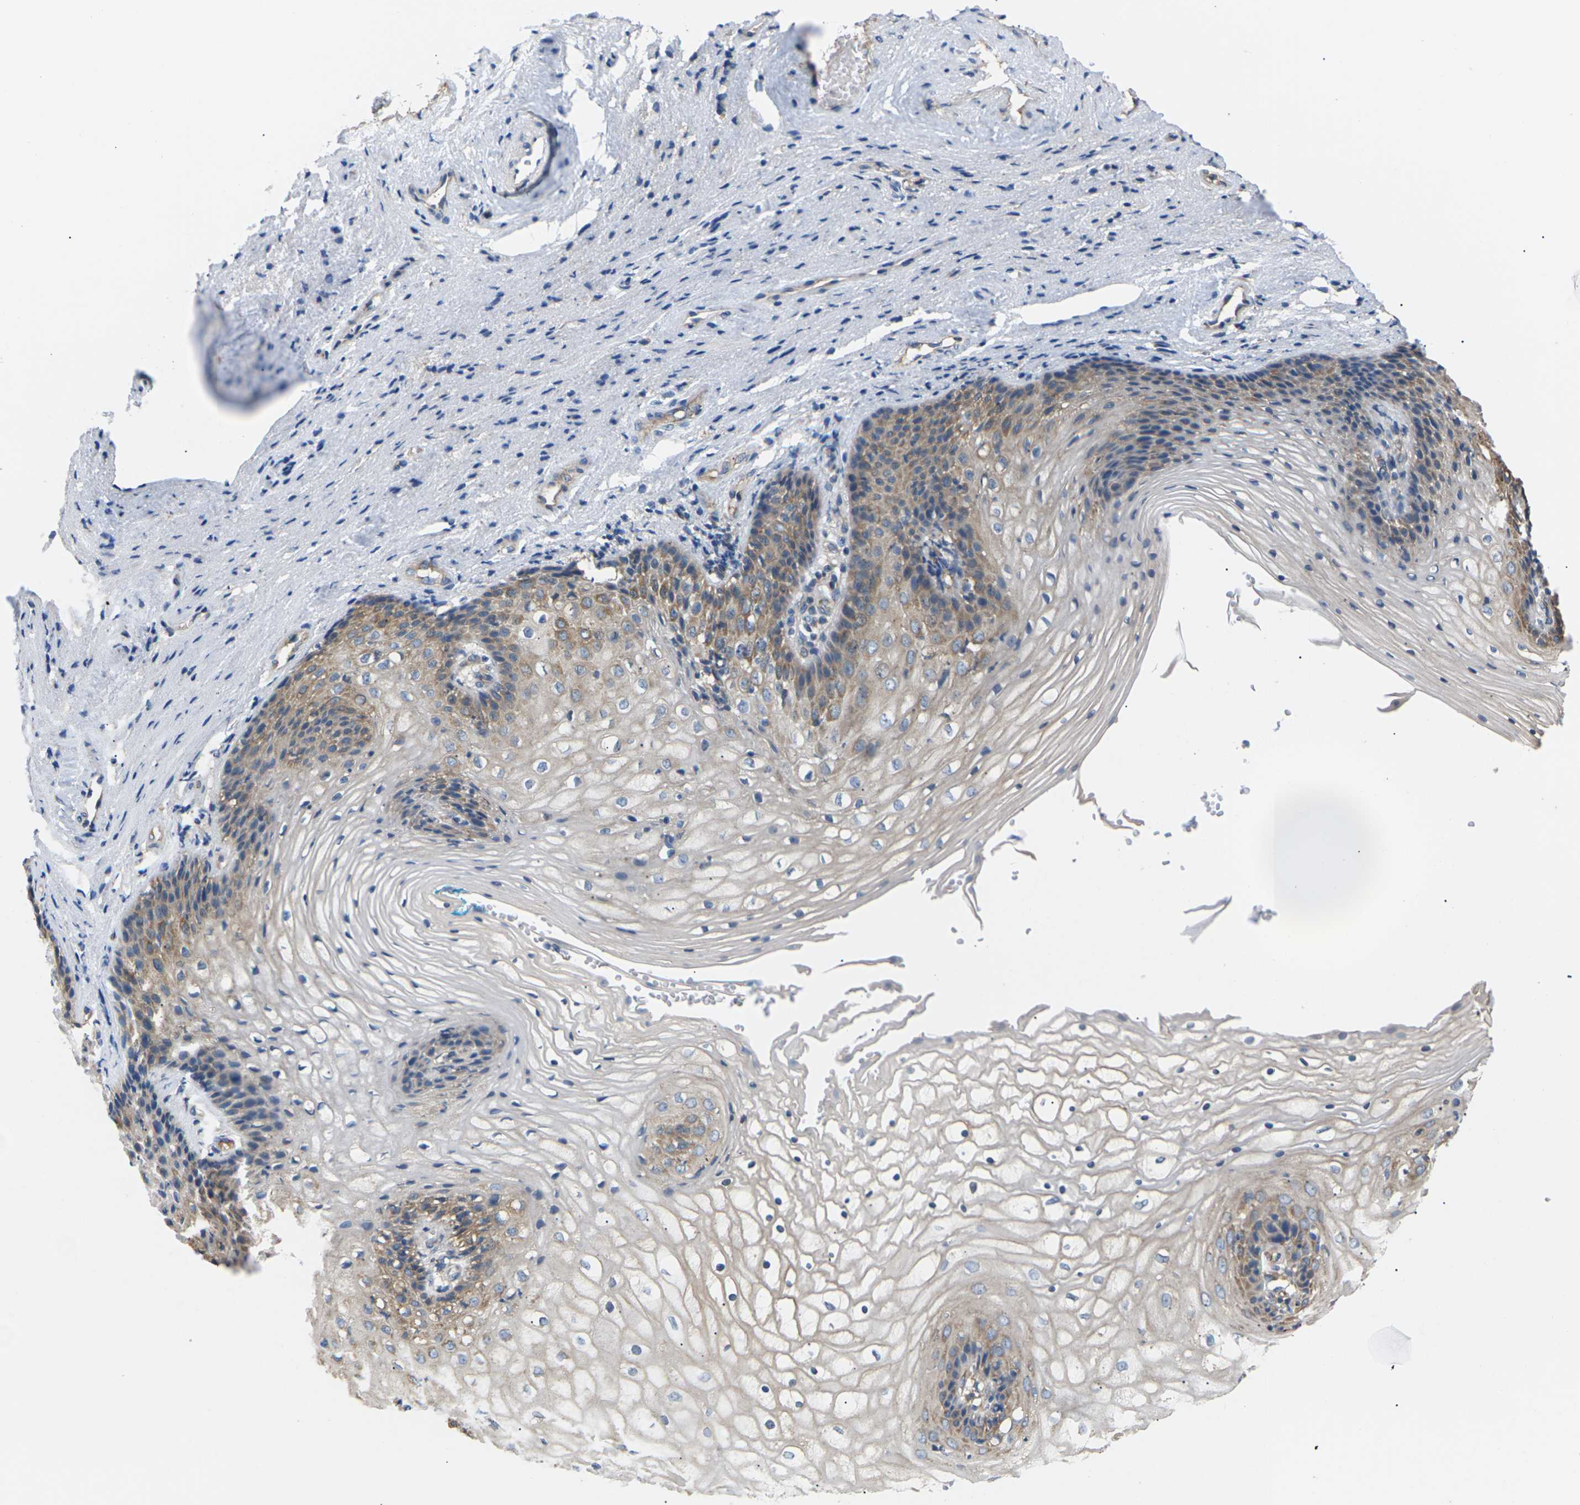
{"staining": {"intensity": "moderate", "quantity": ">75%", "location": "cytoplasmic/membranous"}, "tissue": "vagina", "cell_type": "Squamous epithelial cells", "image_type": "normal", "snomed": [{"axis": "morphology", "description": "Normal tissue, NOS"}, {"axis": "topography", "description": "Vagina"}], "caption": "Immunohistochemical staining of benign human vagina shows >75% levels of moderate cytoplasmic/membranous protein expression in about >75% of squamous epithelial cells.", "gene": "KLHDC8B", "patient": {"sex": "female", "age": 34}}